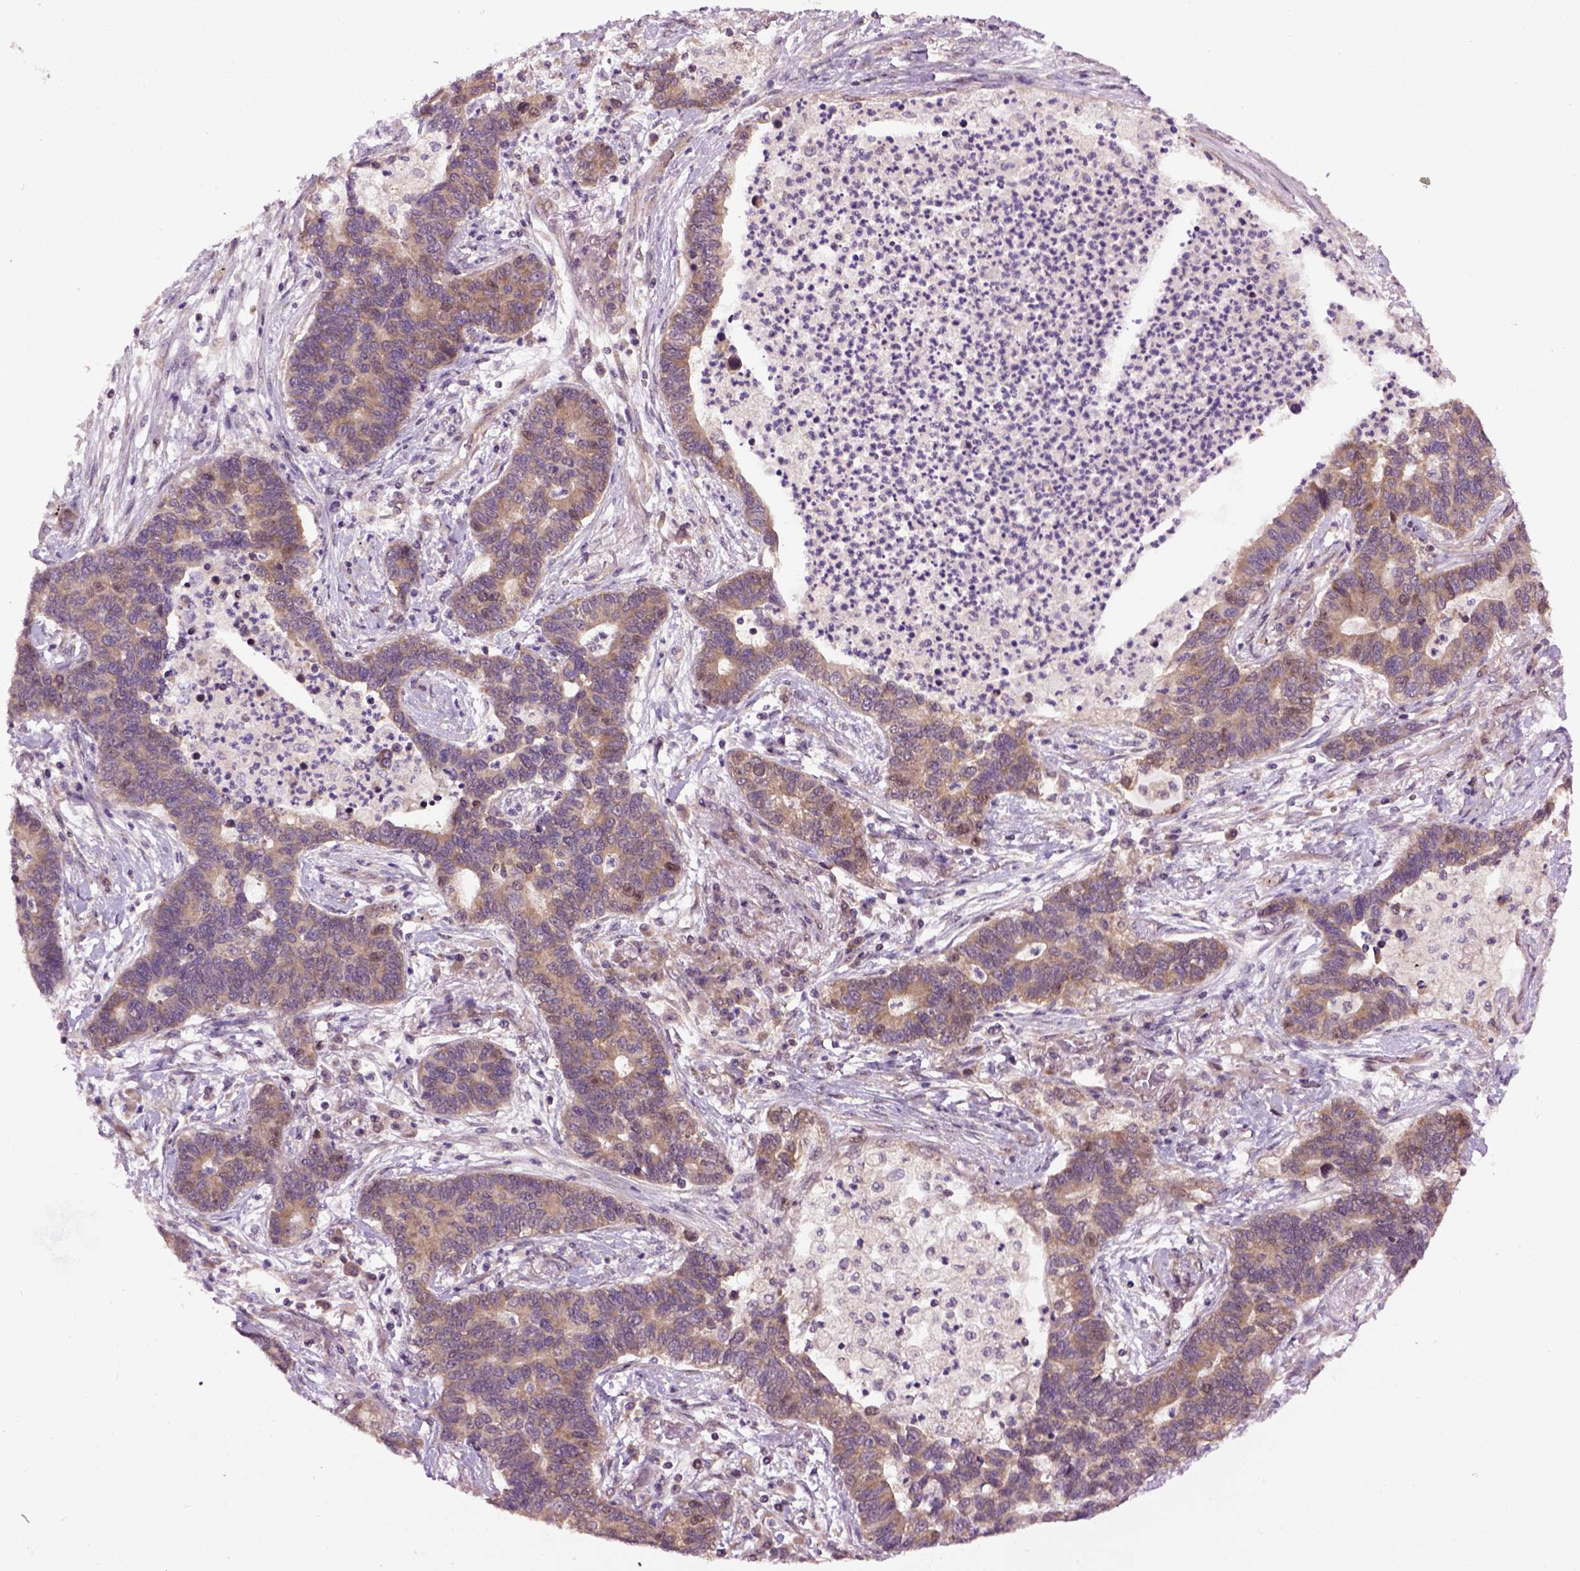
{"staining": {"intensity": "moderate", "quantity": ">75%", "location": "cytoplasmic/membranous"}, "tissue": "lung cancer", "cell_type": "Tumor cells", "image_type": "cancer", "snomed": [{"axis": "morphology", "description": "Adenocarcinoma, NOS"}, {"axis": "topography", "description": "Lung"}], "caption": "High-magnification brightfield microscopy of lung cancer stained with DAB (brown) and counterstained with hematoxylin (blue). tumor cells exhibit moderate cytoplasmic/membranous positivity is present in approximately>75% of cells.", "gene": "WDR48", "patient": {"sex": "female", "age": 57}}